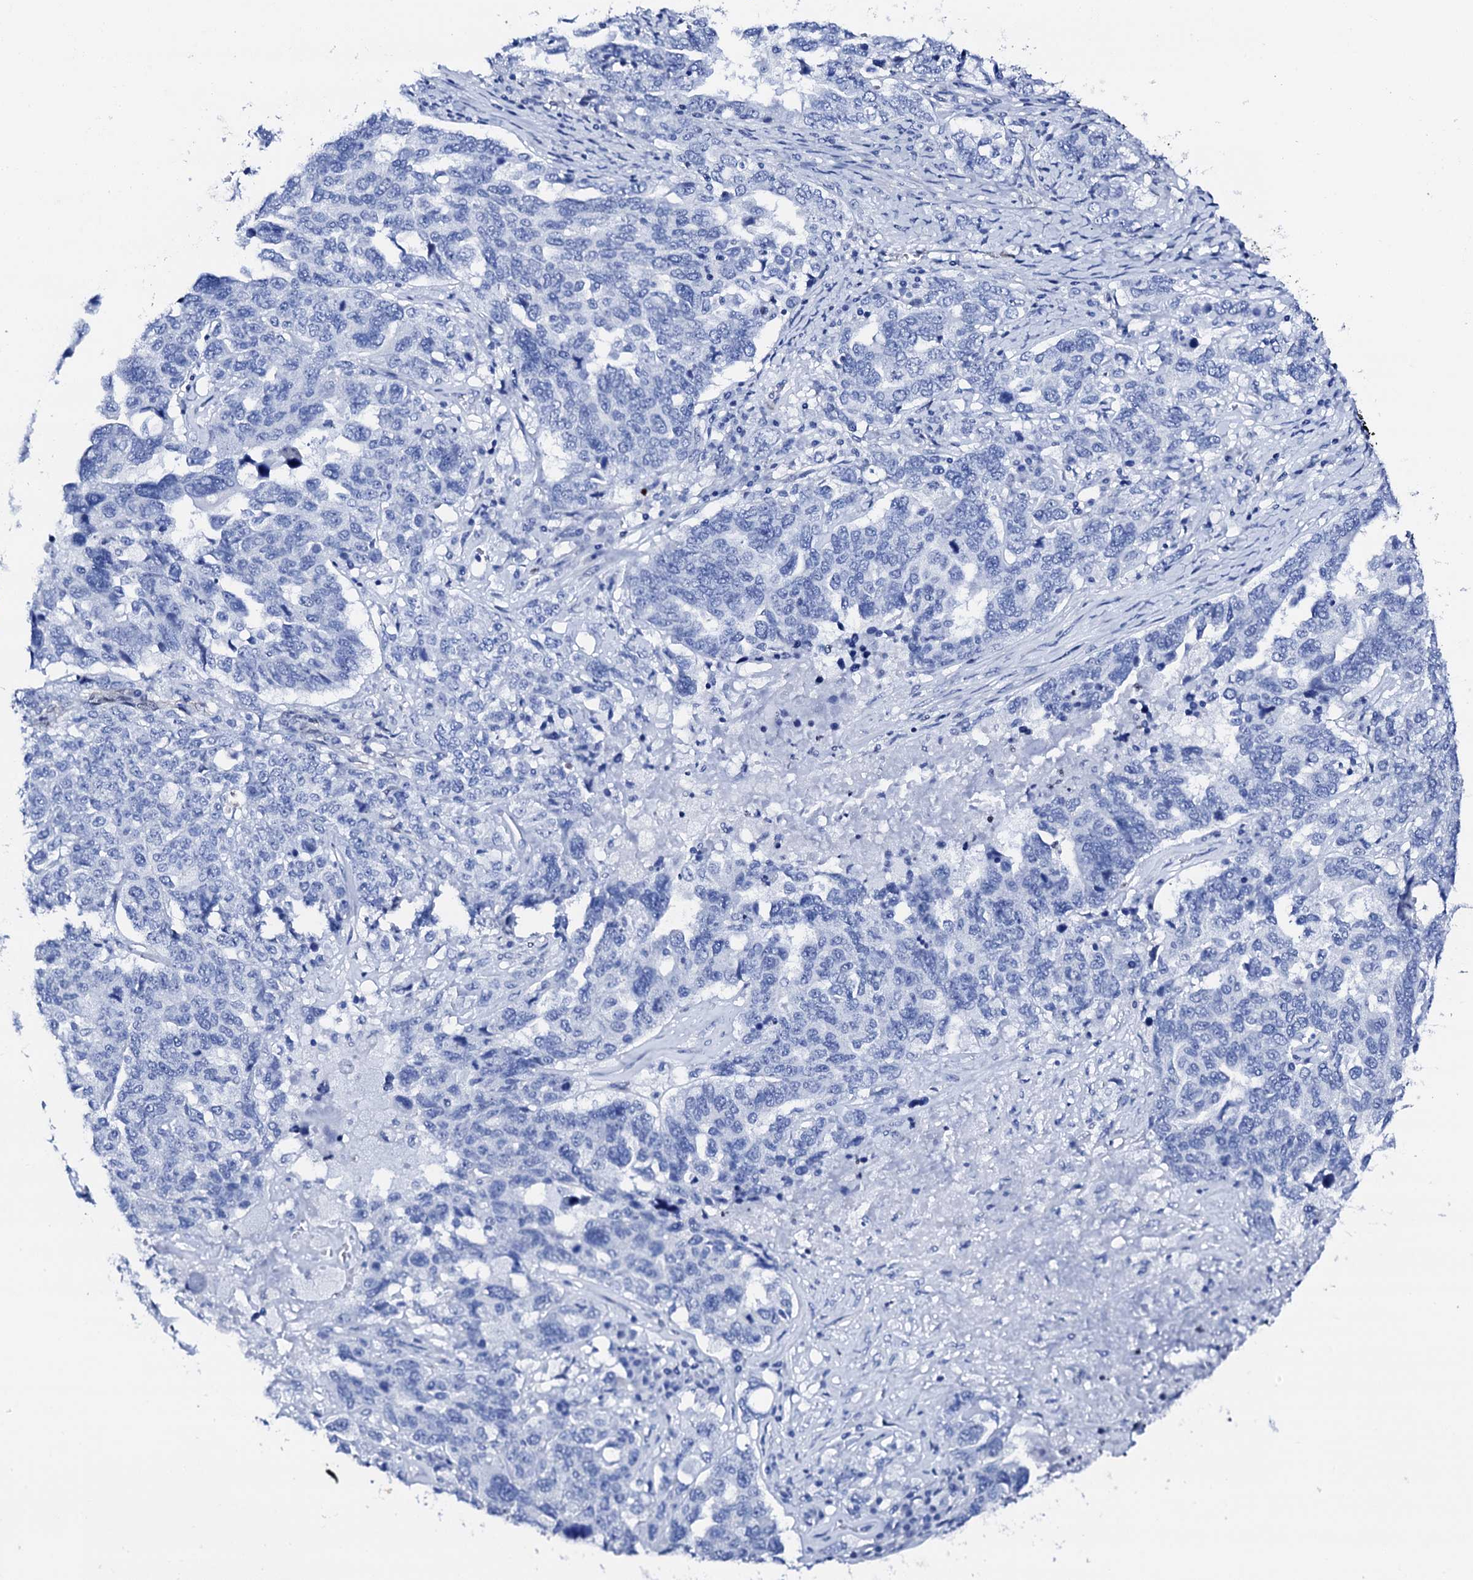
{"staining": {"intensity": "negative", "quantity": "none", "location": "none"}, "tissue": "ovarian cancer", "cell_type": "Tumor cells", "image_type": "cancer", "snomed": [{"axis": "morphology", "description": "Carcinoma, endometroid"}, {"axis": "topography", "description": "Ovary"}], "caption": "Micrograph shows no significant protein expression in tumor cells of ovarian endometroid carcinoma.", "gene": "NRIP2", "patient": {"sex": "female", "age": 62}}